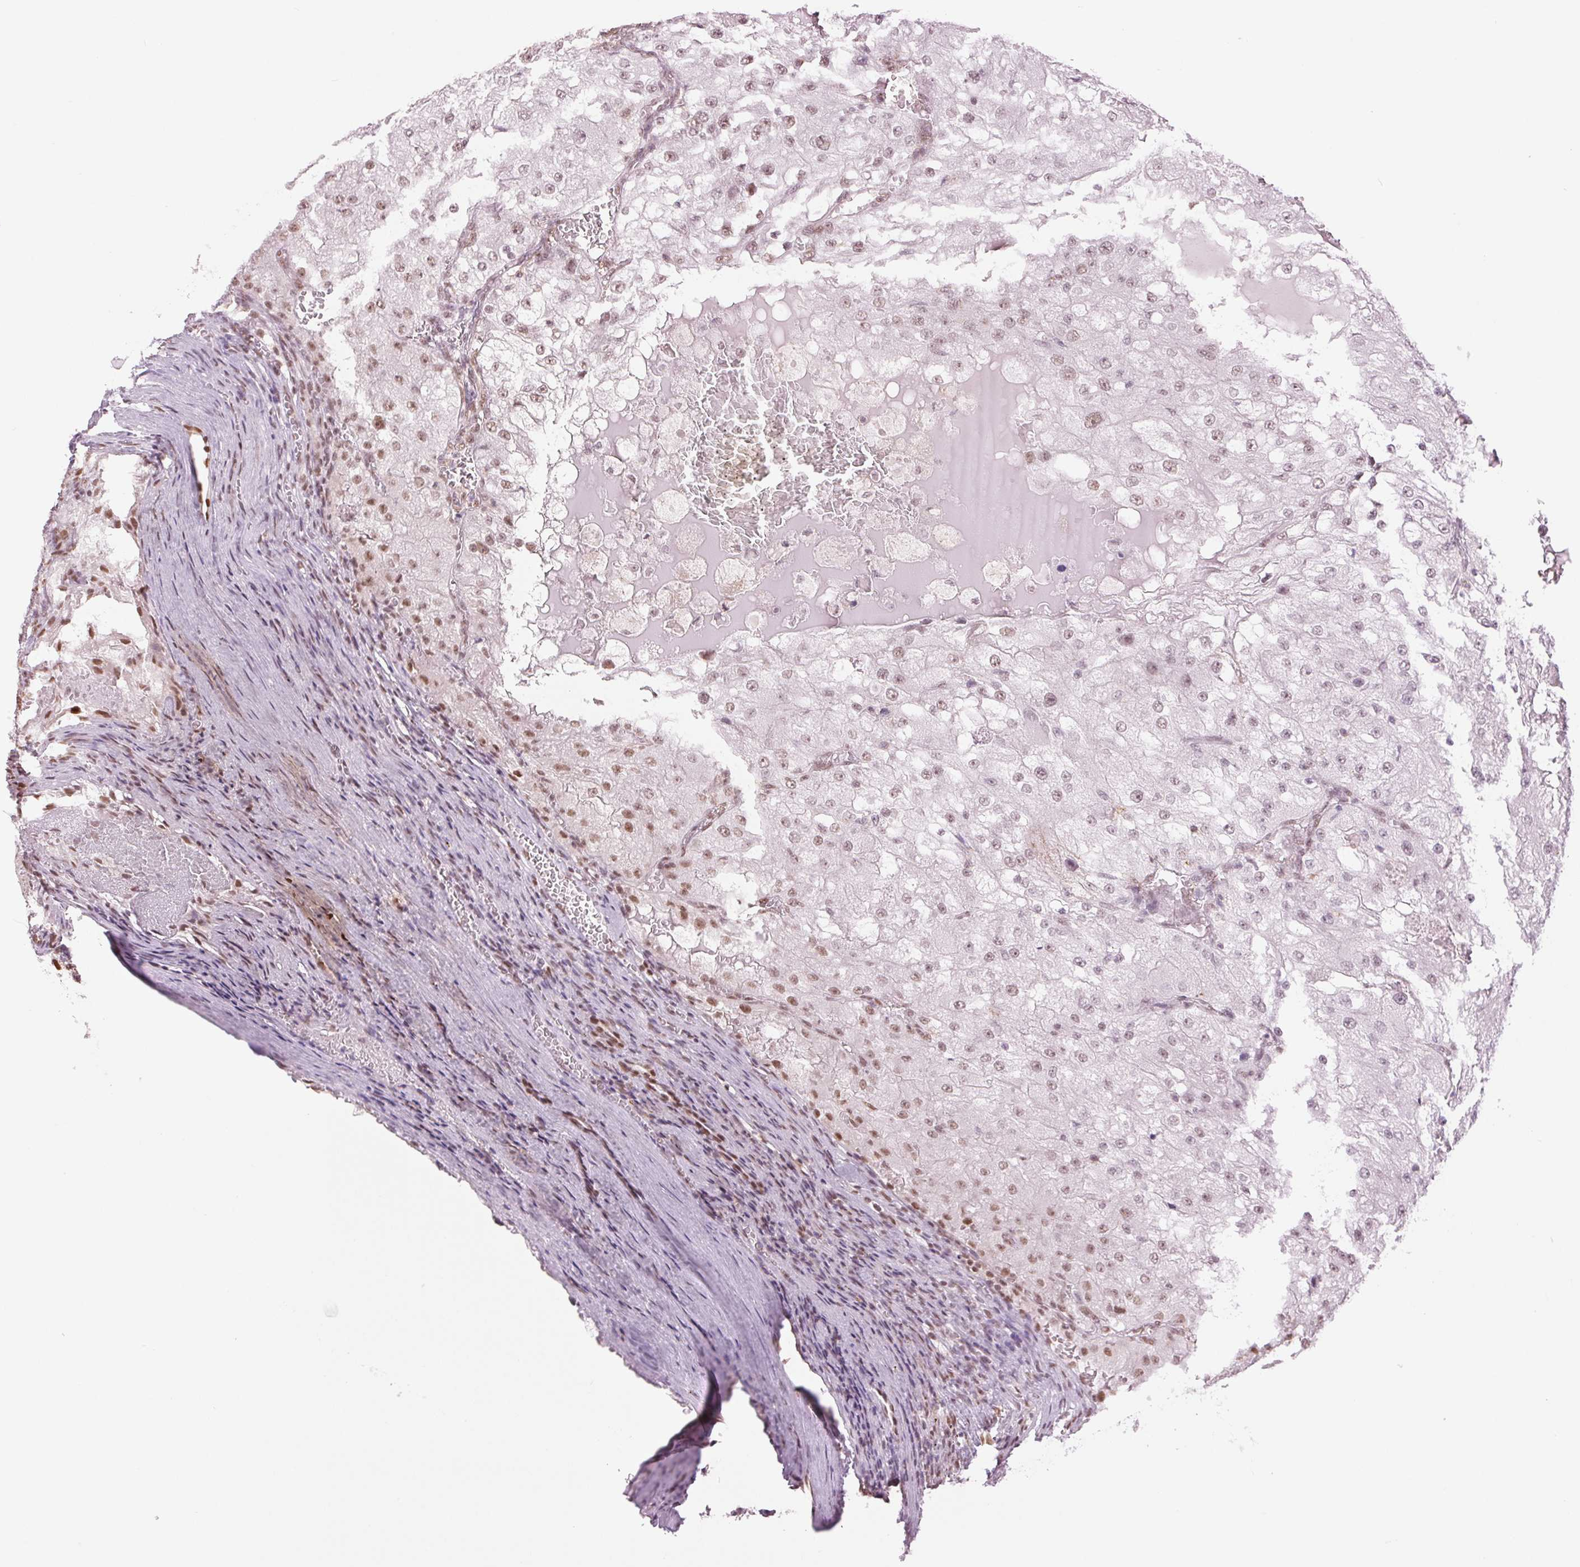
{"staining": {"intensity": "moderate", "quantity": "25%-75%", "location": "nuclear"}, "tissue": "renal cancer", "cell_type": "Tumor cells", "image_type": "cancer", "snomed": [{"axis": "morphology", "description": "Adenocarcinoma, NOS"}, {"axis": "topography", "description": "Kidney"}], "caption": "A high-resolution histopathology image shows IHC staining of renal cancer (adenocarcinoma), which shows moderate nuclear expression in approximately 25%-75% of tumor cells.", "gene": "ZFR2", "patient": {"sex": "female", "age": 74}}